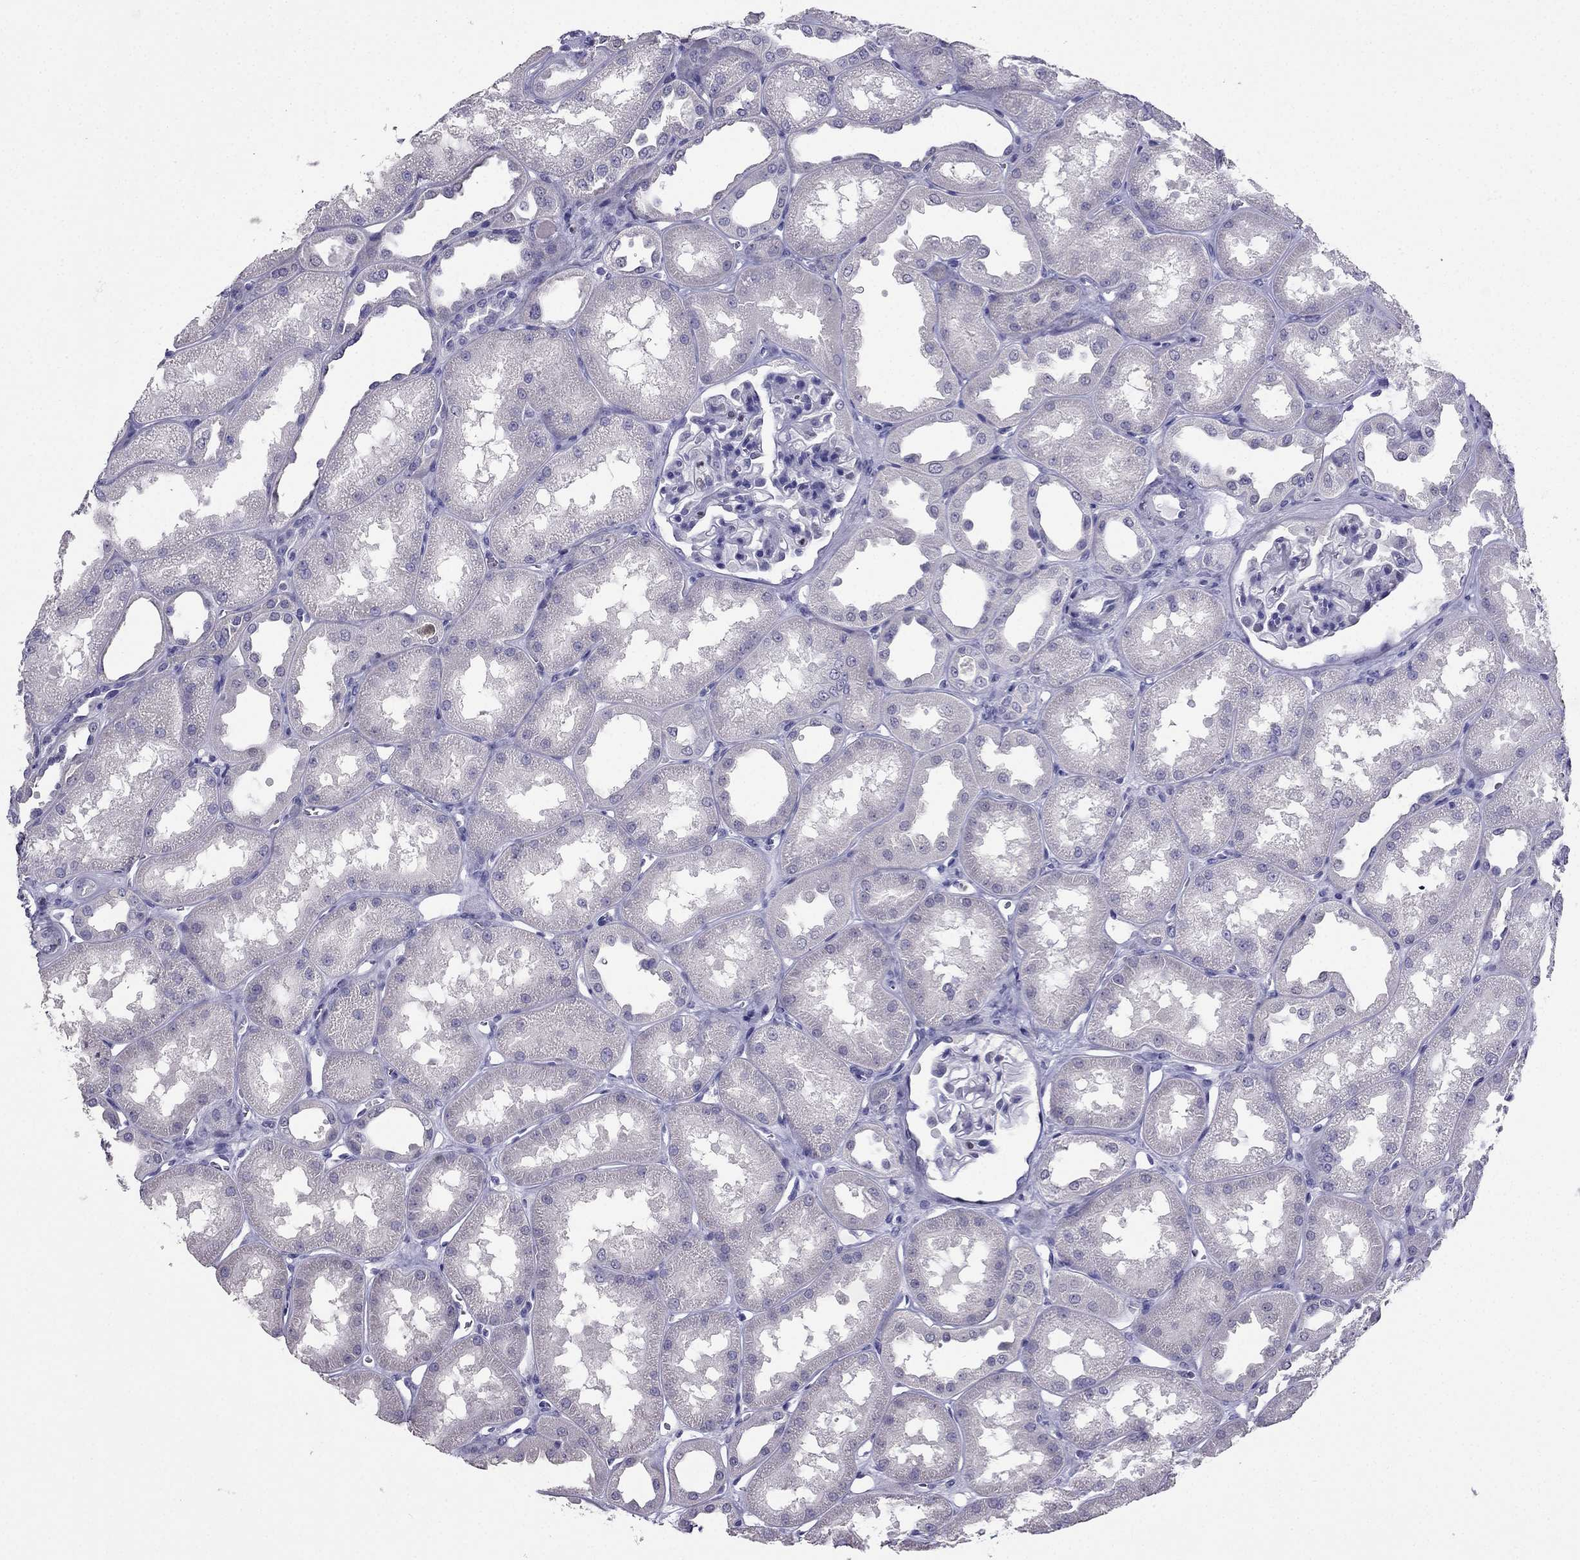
{"staining": {"intensity": "negative", "quantity": "none", "location": "none"}, "tissue": "kidney", "cell_type": "Cells in glomeruli", "image_type": "normal", "snomed": [{"axis": "morphology", "description": "Normal tissue, NOS"}, {"axis": "topography", "description": "Kidney"}], "caption": "IHC photomicrograph of normal kidney: human kidney stained with DAB shows no significant protein positivity in cells in glomeruli. (IHC, brightfield microscopy, high magnification).", "gene": "ARID3A", "patient": {"sex": "male", "age": 61}}